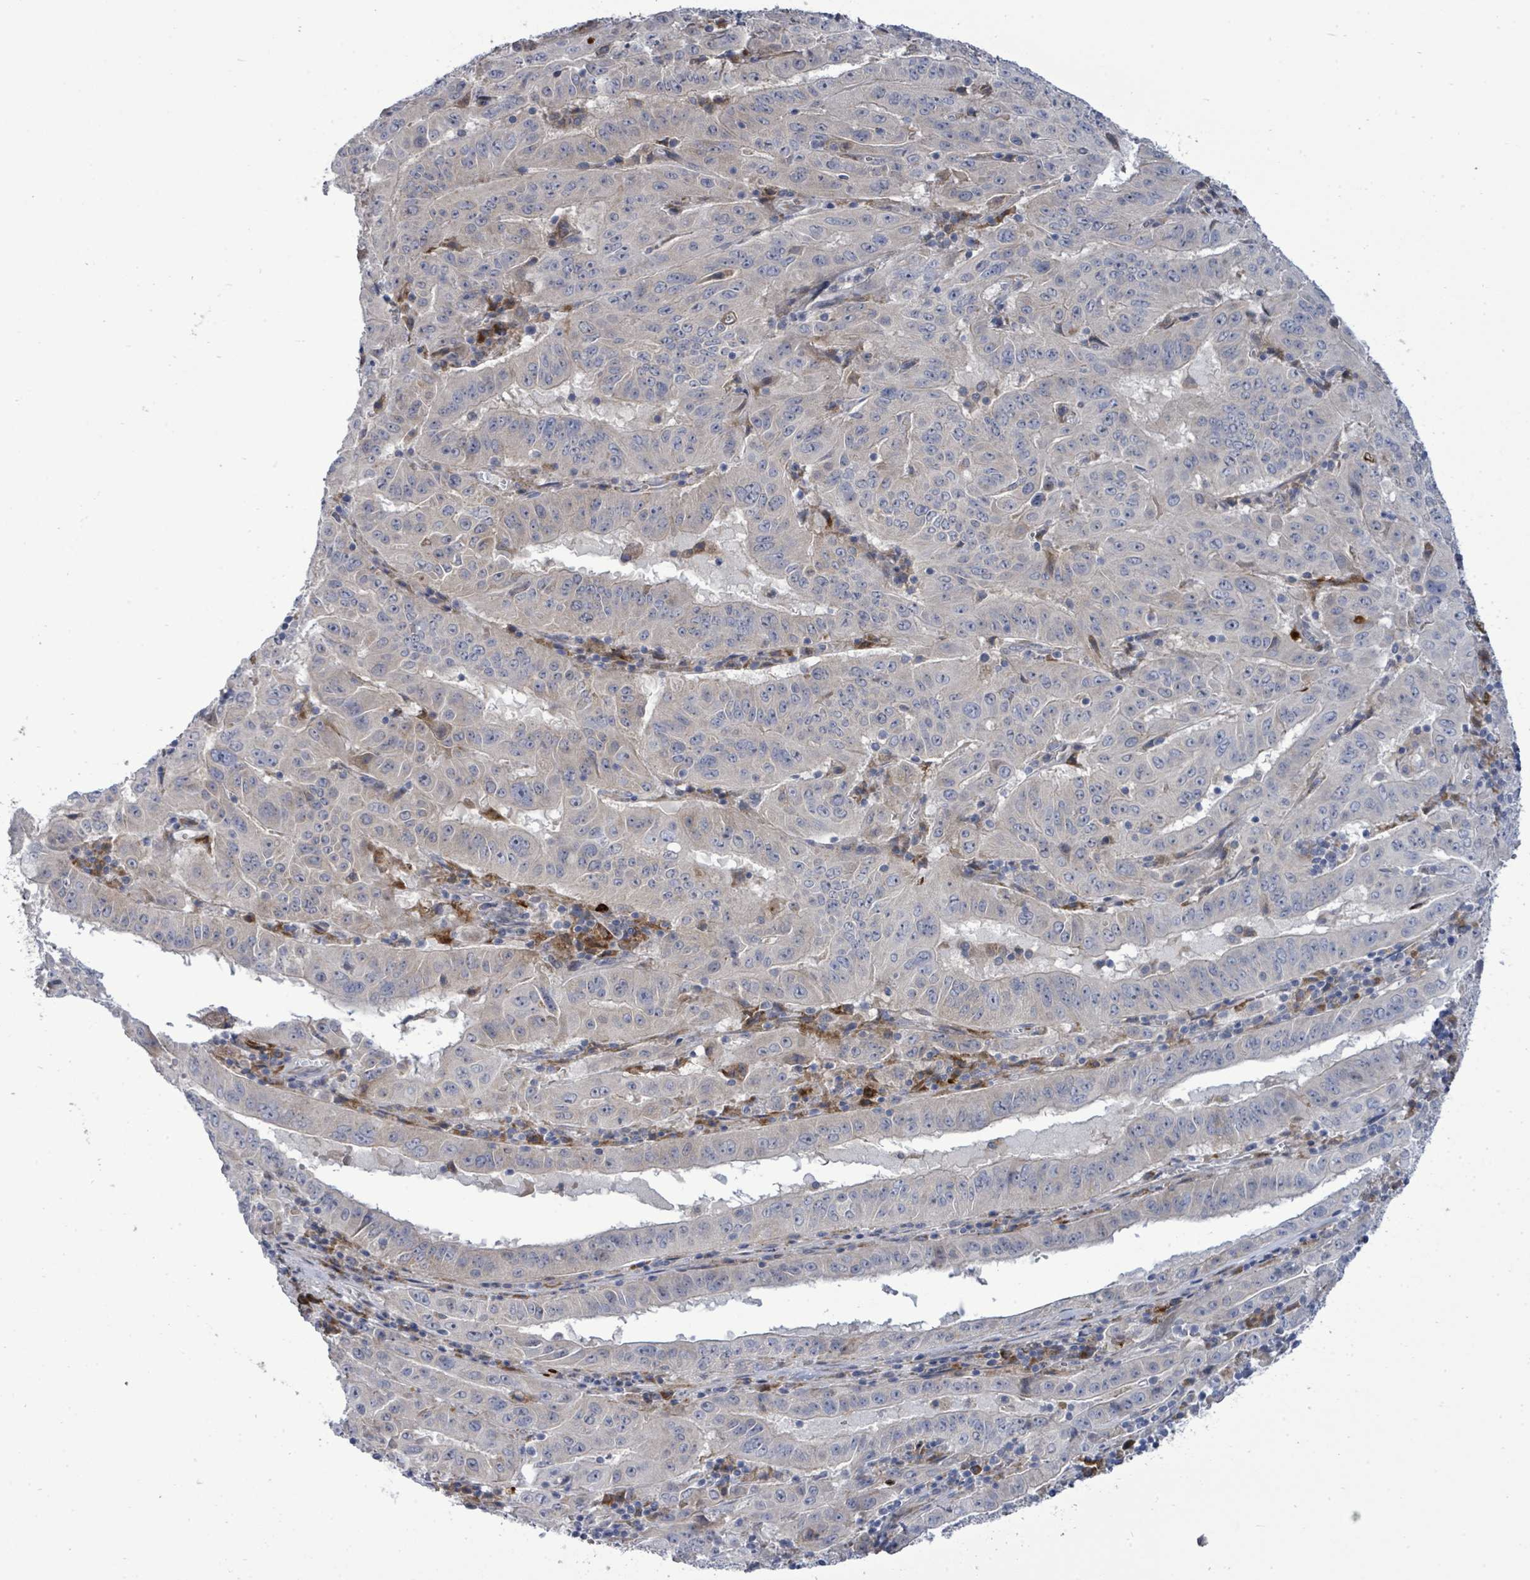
{"staining": {"intensity": "weak", "quantity": "<25%", "location": "cytoplasmic/membranous"}, "tissue": "pancreatic cancer", "cell_type": "Tumor cells", "image_type": "cancer", "snomed": [{"axis": "morphology", "description": "Adenocarcinoma, NOS"}, {"axis": "topography", "description": "Pancreas"}], "caption": "A photomicrograph of pancreatic adenocarcinoma stained for a protein exhibits no brown staining in tumor cells.", "gene": "SAR1A", "patient": {"sex": "male", "age": 63}}